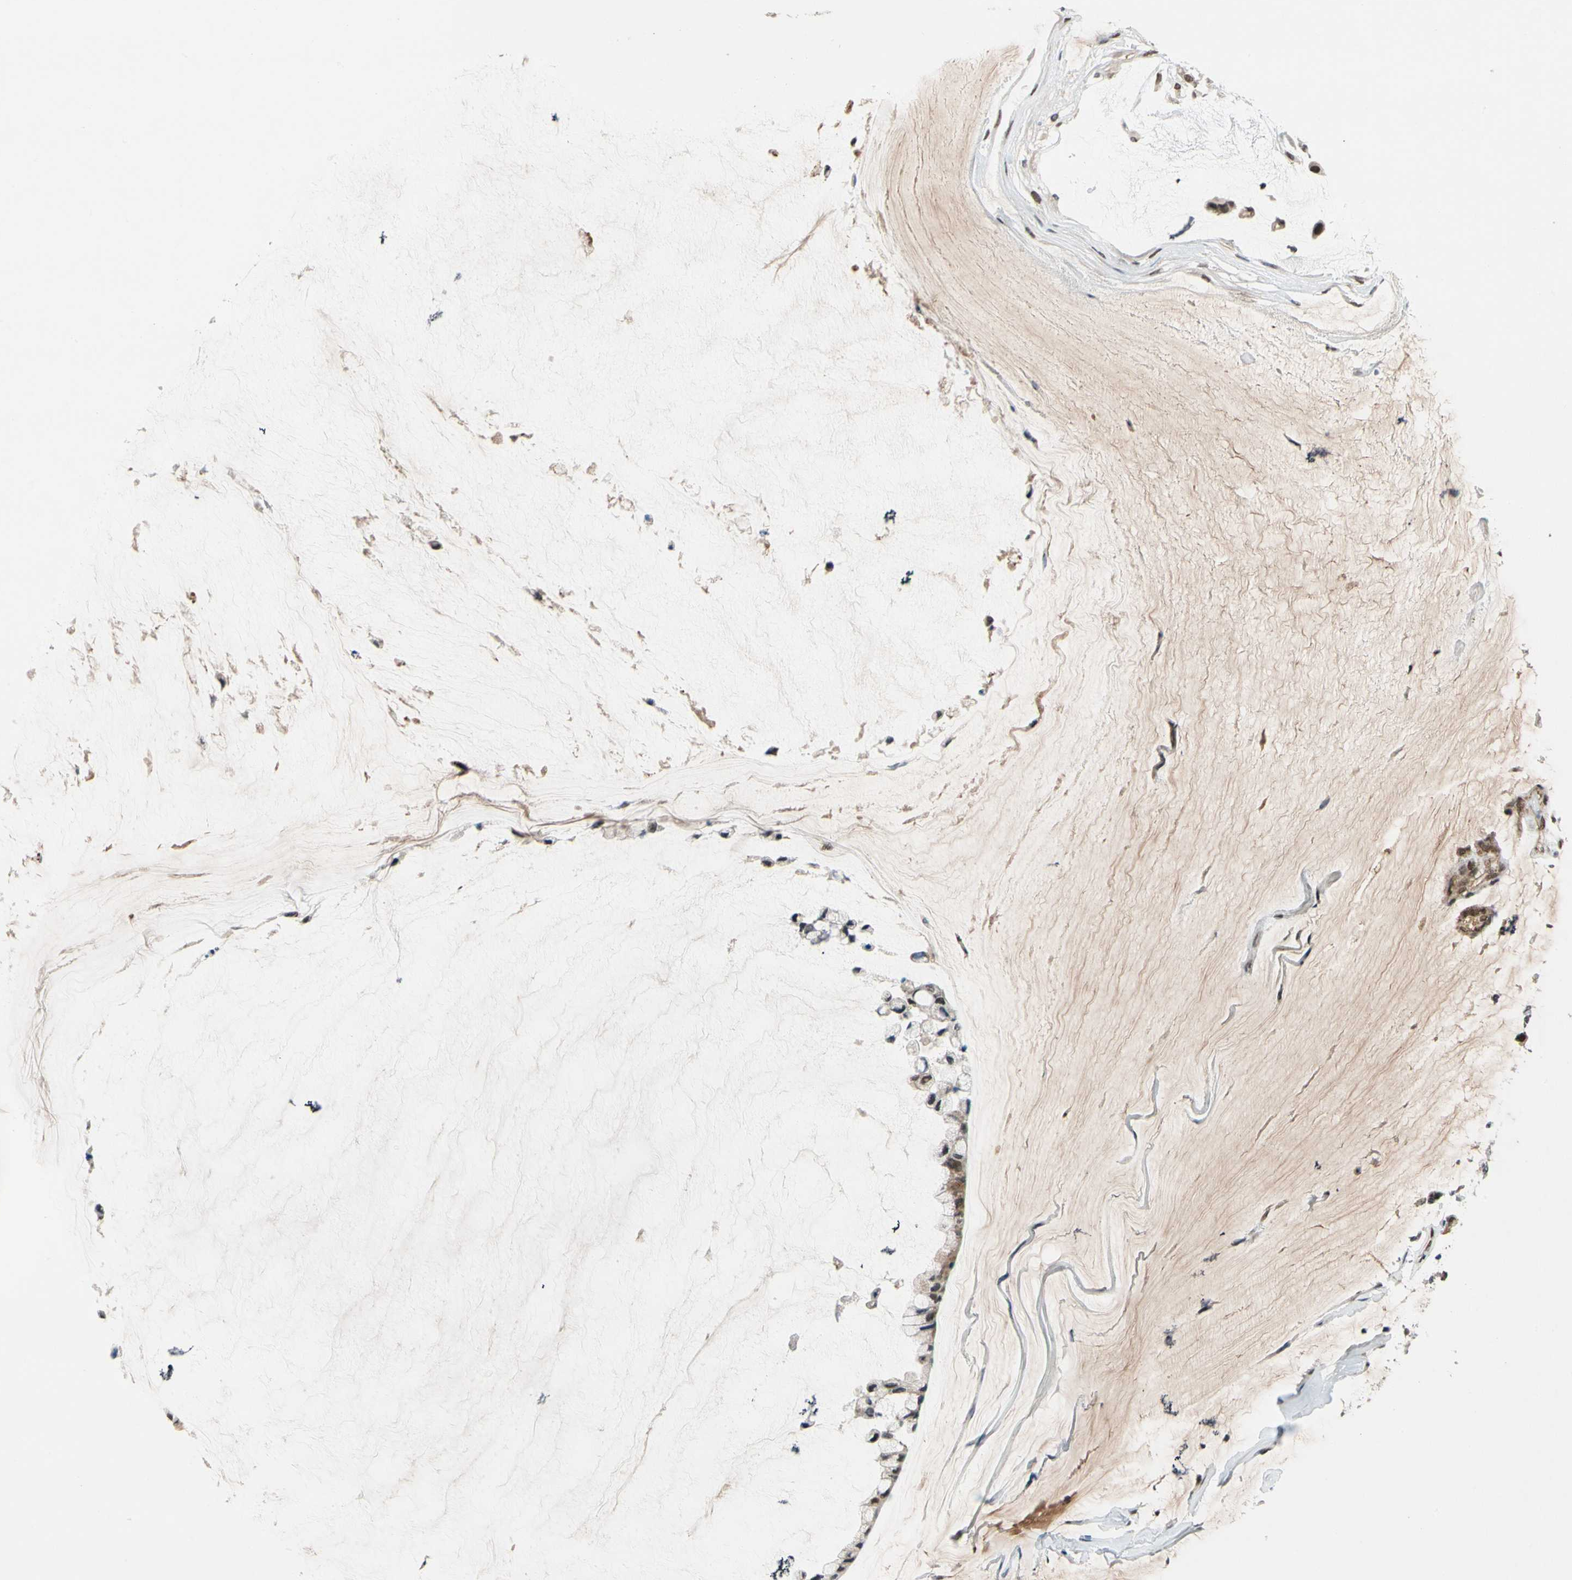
{"staining": {"intensity": "moderate", "quantity": ">75%", "location": "cytoplasmic/membranous,nuclear"}, "tissue": "ovarian cancer", "cell_type": "Tumor cells", "image_type": "cancer", "snomed": [{"axis": "morphology", "description": "Cystadenocarcinoma, mucinous, NOS"}, {"axis": "topography", "description": "Ovary"}], "caption": "Human ovarian cancer (mucinous cystadenocarcinoma) stained with a brown dye exhibits moderate cytoplasmic/membranous and nuclear positive expression in about >75% of tumor cells.", "gene": "POGZ", "patient": {"sex": "female", "age": 39}}